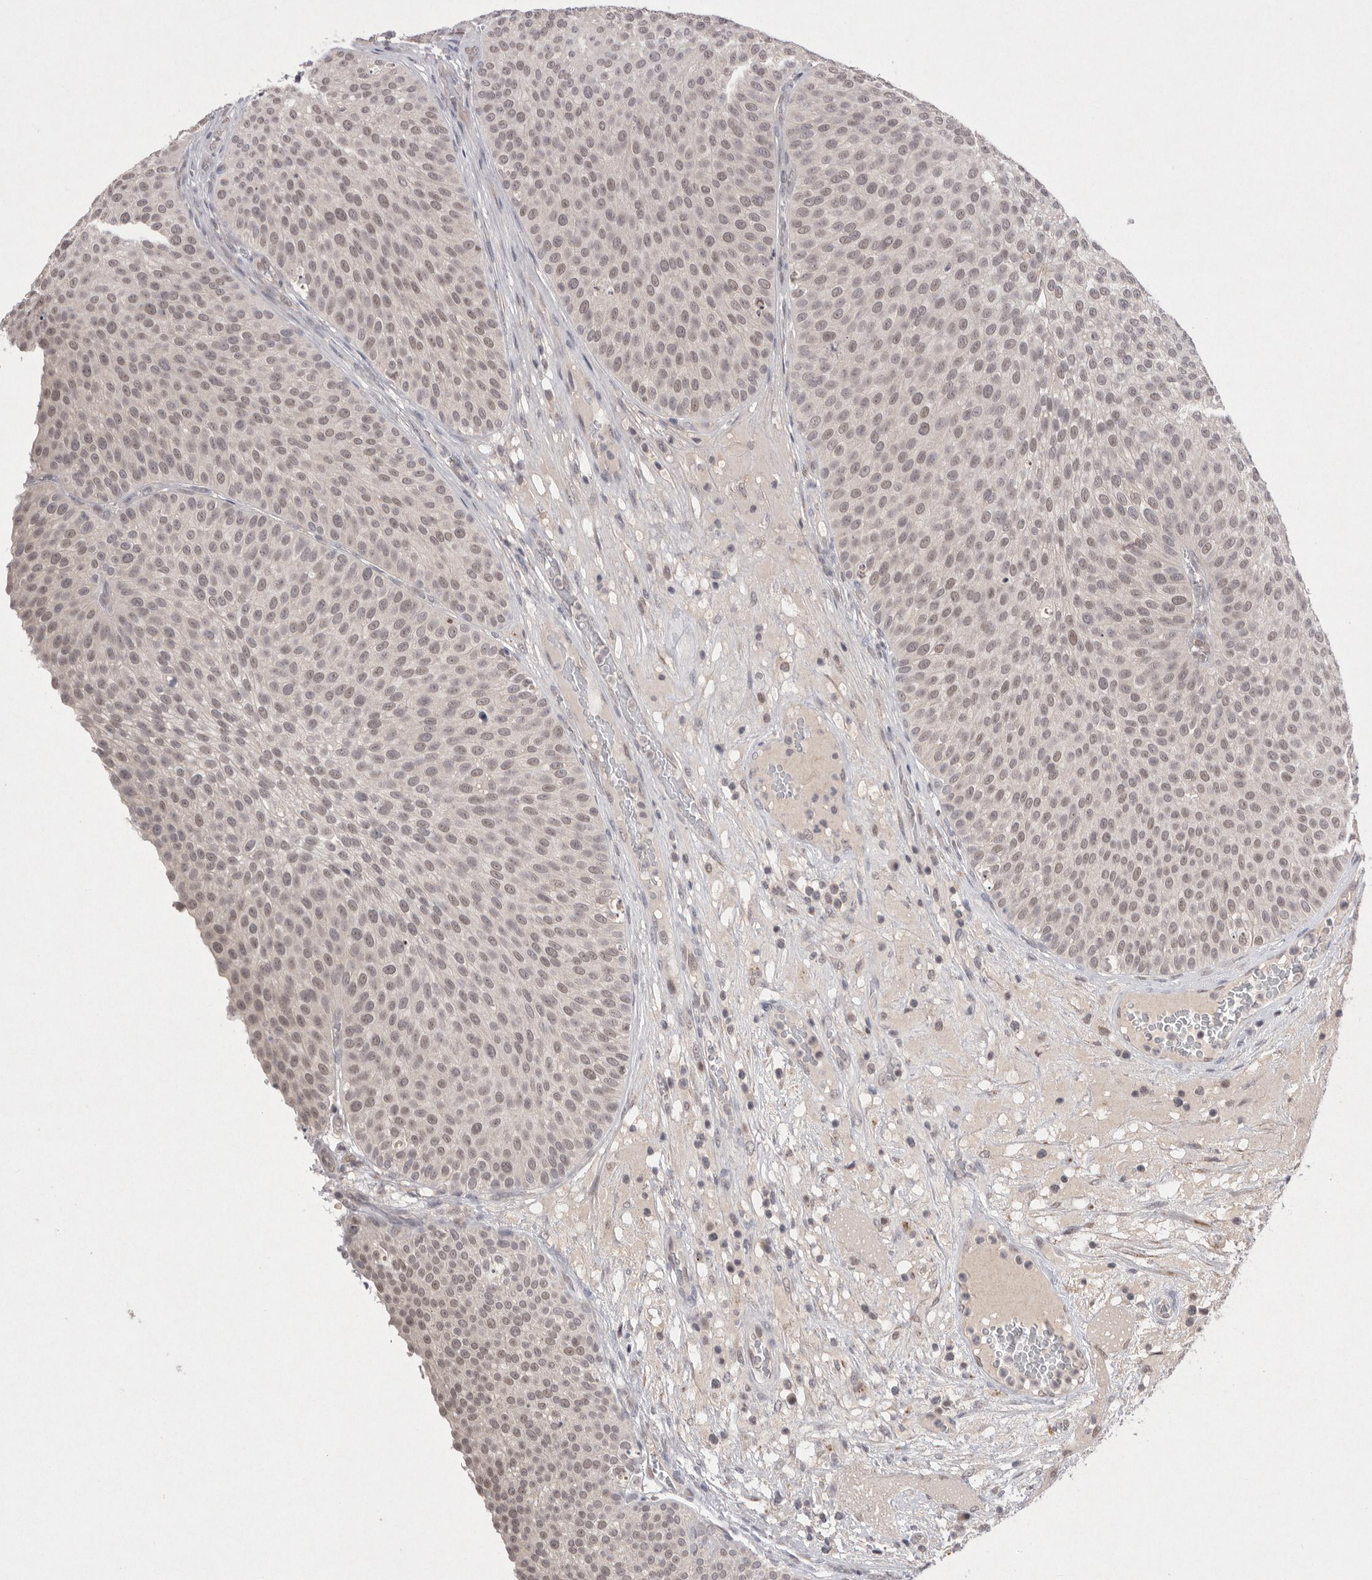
{"staining": {"intensity": "weak", "quantity": ">75%", "location": "nuclear"}, "tissue": "urothelial cancer", "cell_type": "Tumor cells", "image_type": "cancer", "snomed": [{"axis": "morphology", "description": "Normal tissue, NOS"}, {"axis": "morphology", "description": "Urothelial carcinoma, Low grade"}, {"axis": "topography", "description": "Smooth muscle"}, {"axis": "topography", "description": "Urinary bladder"}], "caption": "The micrograph demonstrates immunohistochemical staining of urothelial carcinoma (low-grade). There is weak nuclear positivity is seen in about >75% of tumor cells. (DAB (3,3'-diaminobenzidine) IHC, brown staining for protein, blue staining for nuclei).", "gene": "HUS1", "patient": {"sex": "male", "age": 60}}